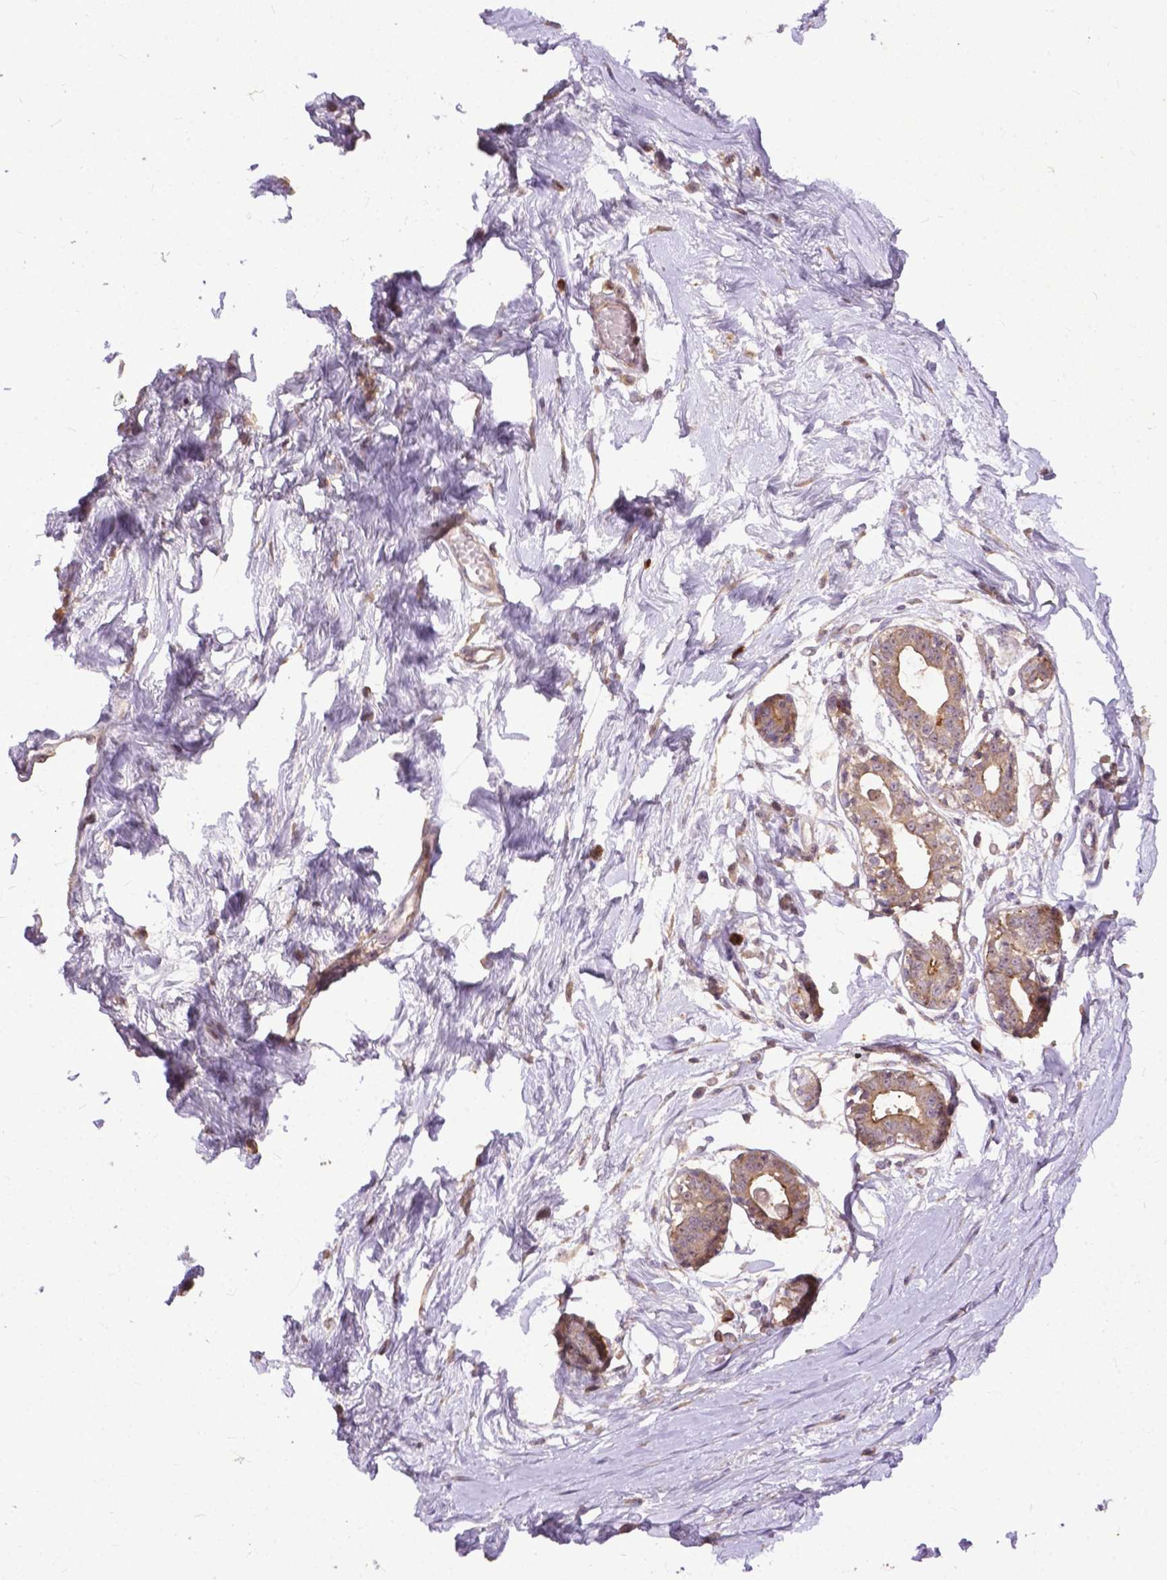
{"staining": {"intensity": "weak", "quantity": "25%-75%", "location": "cytoplasmic/membranous"}, "tissue": "breast", "cell_type": "Adipocytes", "image_type": "normal", "snomed": [{"axis": "morphology", "description": "Normal tissue, NOS"}, {"axis": "topography", "description": "Breast"}], "caption": "This is a histology image of immunohistochemistry (IHC) staining of unremarkable breast, which shows weak positivity in the cytoplasmic/membranous of adipocytes.", "gene": "PARP3", "patient": {"sex": "female", "age": 45}}